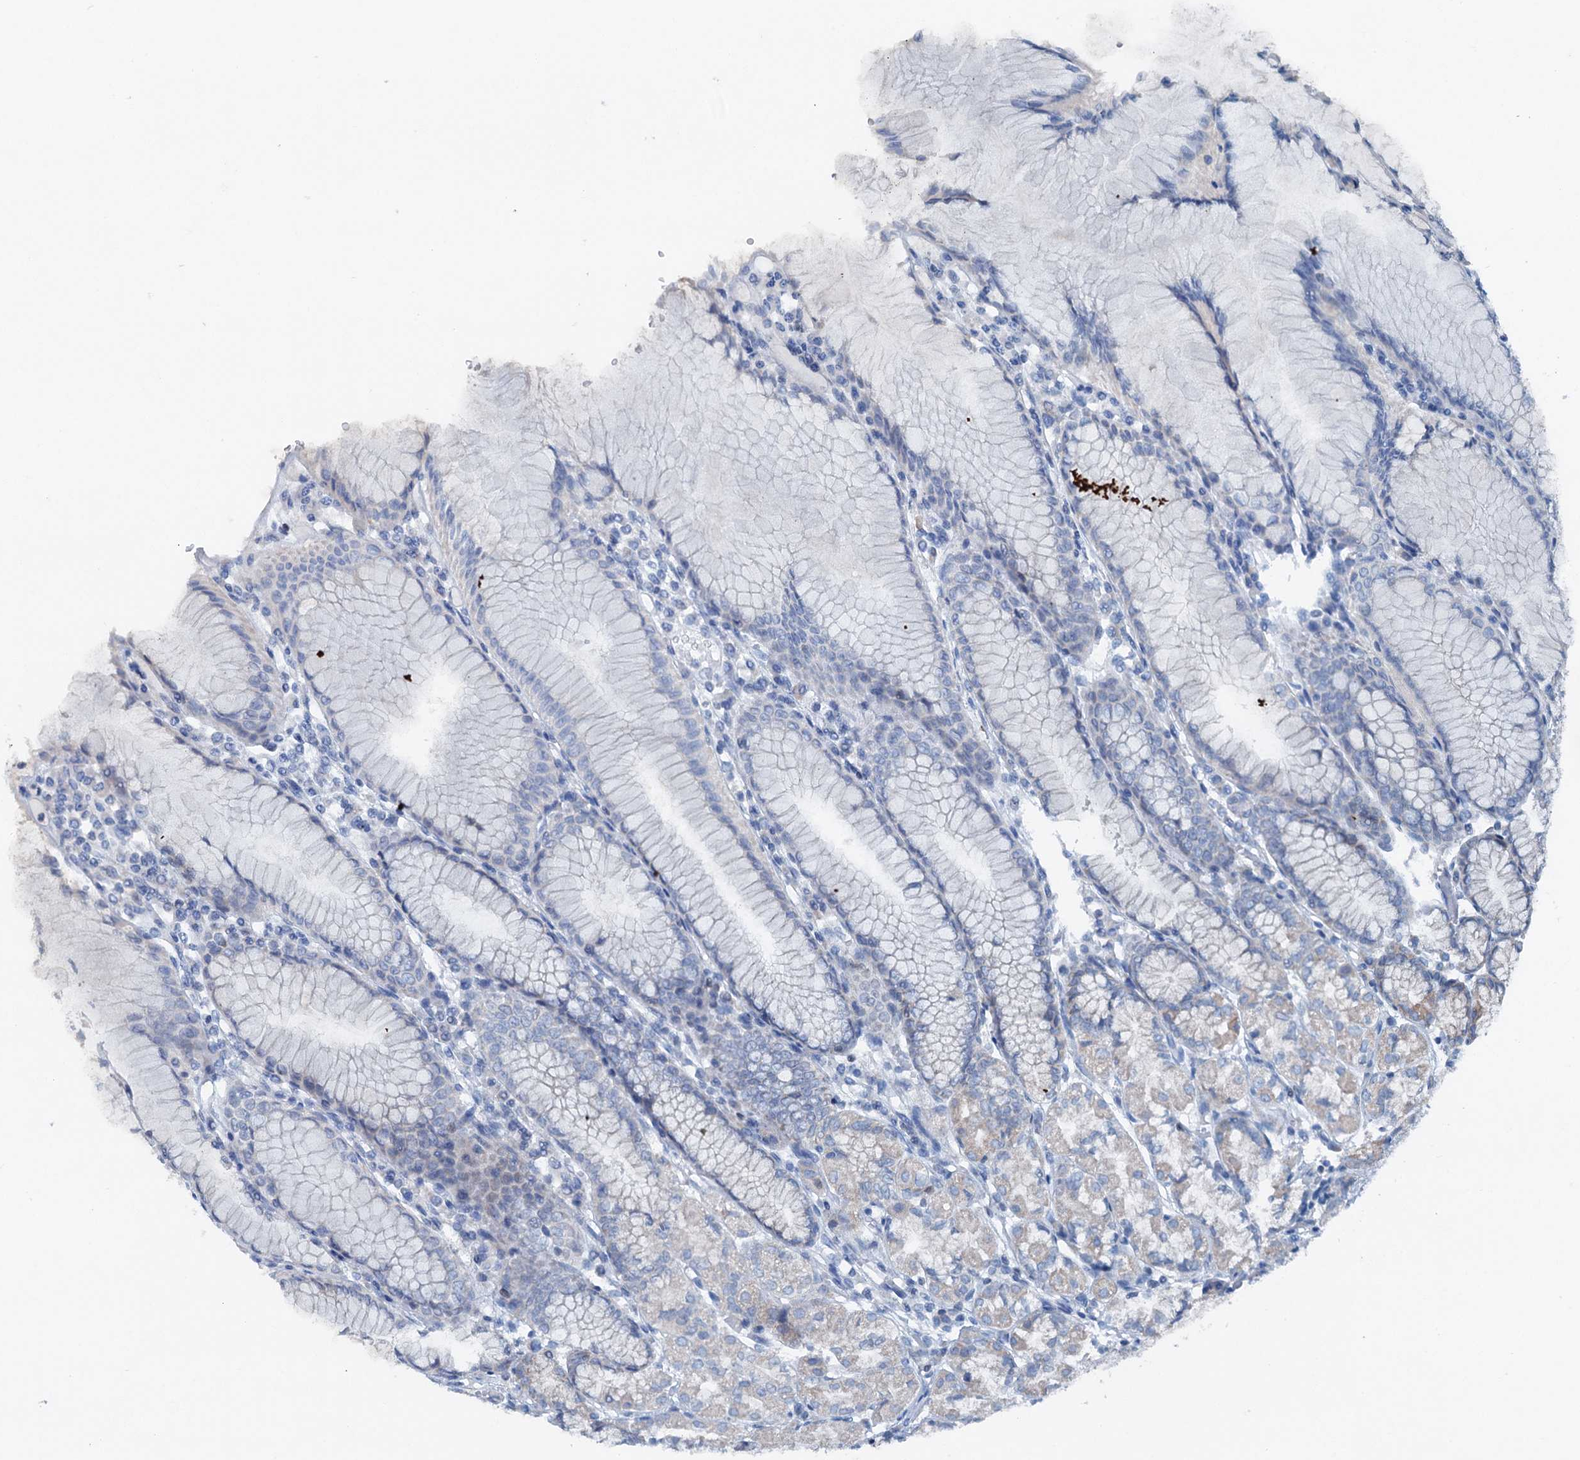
{"staining": {"intensity": "moderate", "quantity": "25%-75%", "location": "cytoplasmic/membranous"}, "tissue": "stomach", "cell_type": "Glandular cells", "image_type": "normal", "snomed": [{"axis": "morphology", "description": "Normal tissue, NOS"}, {"axis": "topography", "description": "Stomach"}], "caption": "IHC photomicrograph of benign stomach stained for a protein (brown), which demonstrates medium levels of moderate cytoplasmic/membranous staining in about 25%-75% of glandular cells.", "gene": "ELP4", "patient": {"sex": "female", "age": 57}}